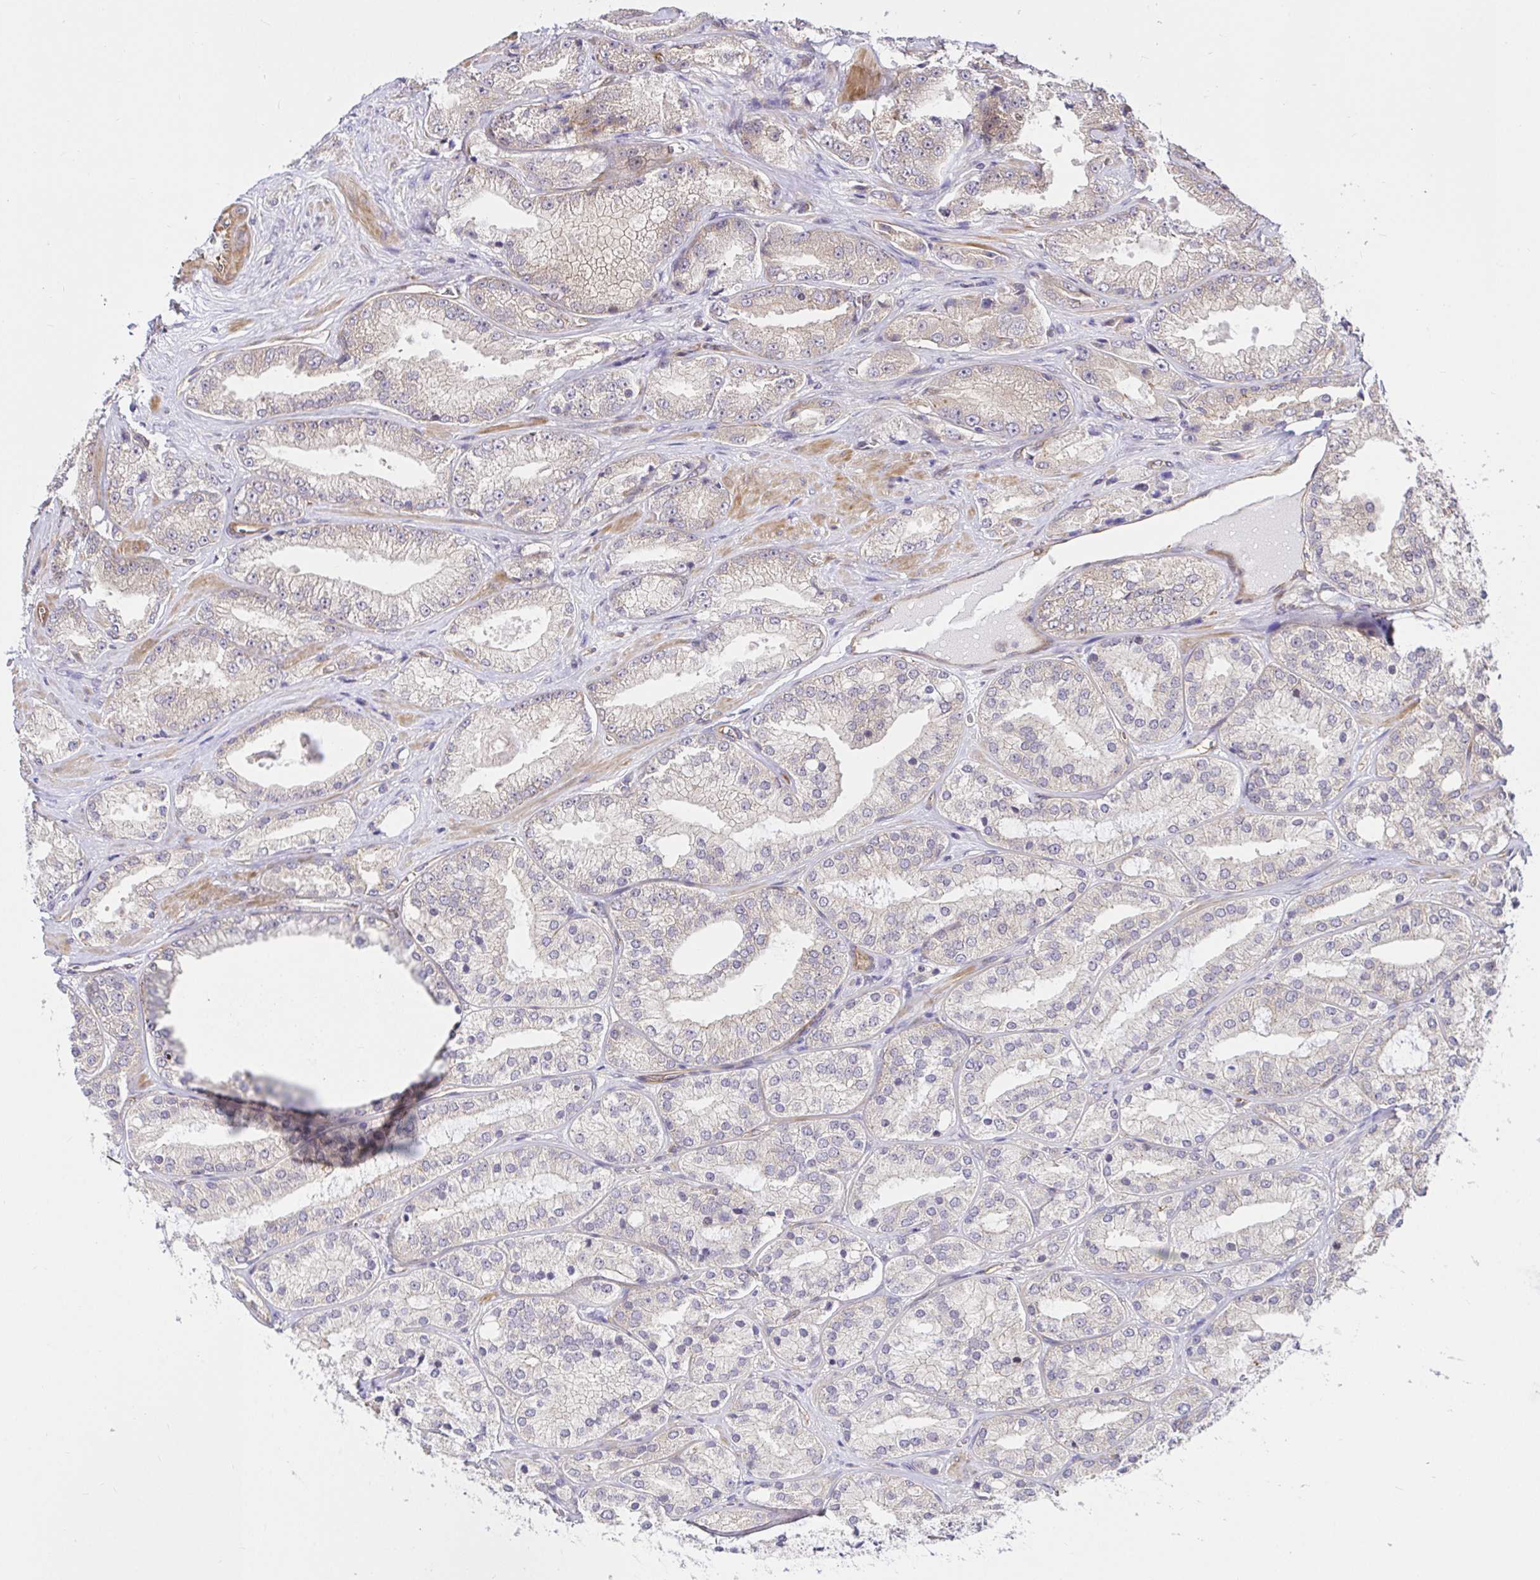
{"staining": {"intensity": "weak", "quantity": "25%-75%", "location": "cytoplasmic/membranous"}, "tissue": "prostate cancer", "cell_type": "Tumor cells", "image_type": "cancer", "snomed": [{"axis": "morphology", "description": "Adenocarcinoma, High grade"}, {"axis": "topography", "description": "Prostate"}], "caption": "This is an image of immunohistochemistry staining of prostate cancer, which shows weak expression in the cytoplasmic/membranous of tumor cells.", "gene": "TRIM55", "patient": {"sex": "male", "age": 68}}